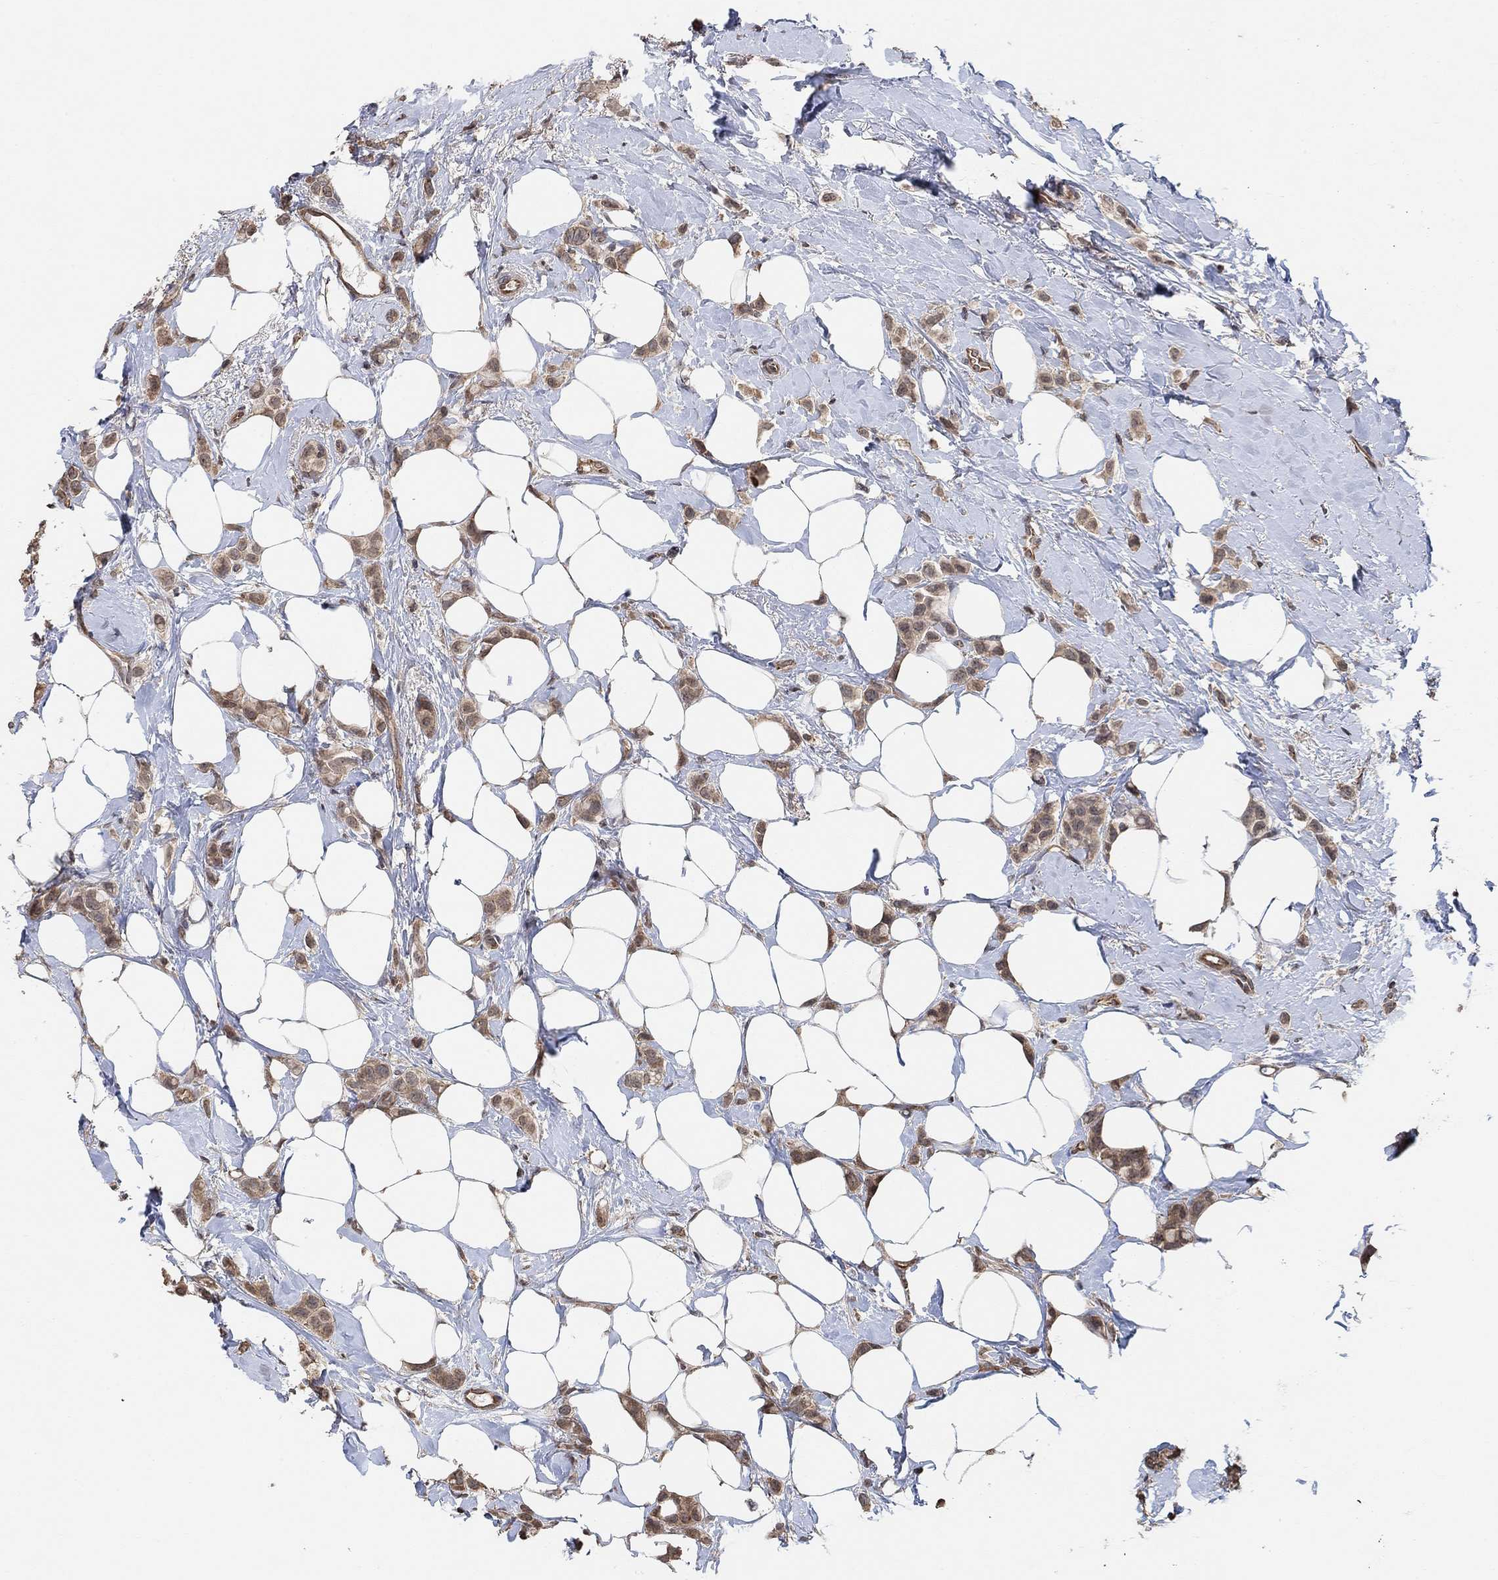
{"staining": {"intensity": "moderate", "quantity": "25%-75%", "location": "cytoplasmic/membranous"}, "tissue": "breast cancer", "cell_type": "Tumor cells", "image_type": "cancer", "snomed": [{"axis": "morphology", "description": "Lobular carcinoma"}, {"axis": "topography", "description": "Breast"}], "caption": "Immunohistochemistry (IHC) of human breast cancer (lobular carcinoma) displays medium levels of moderate cytoplasmic/membranous staining in approximately 25%-75% of tumor cells. (DAB (3,3'-diaminobenzidine) IHC, brown staining for protein, blue staining for nuclei).", "gene": "UNC5B", "patient": {"sex": "female", "age": 66}}